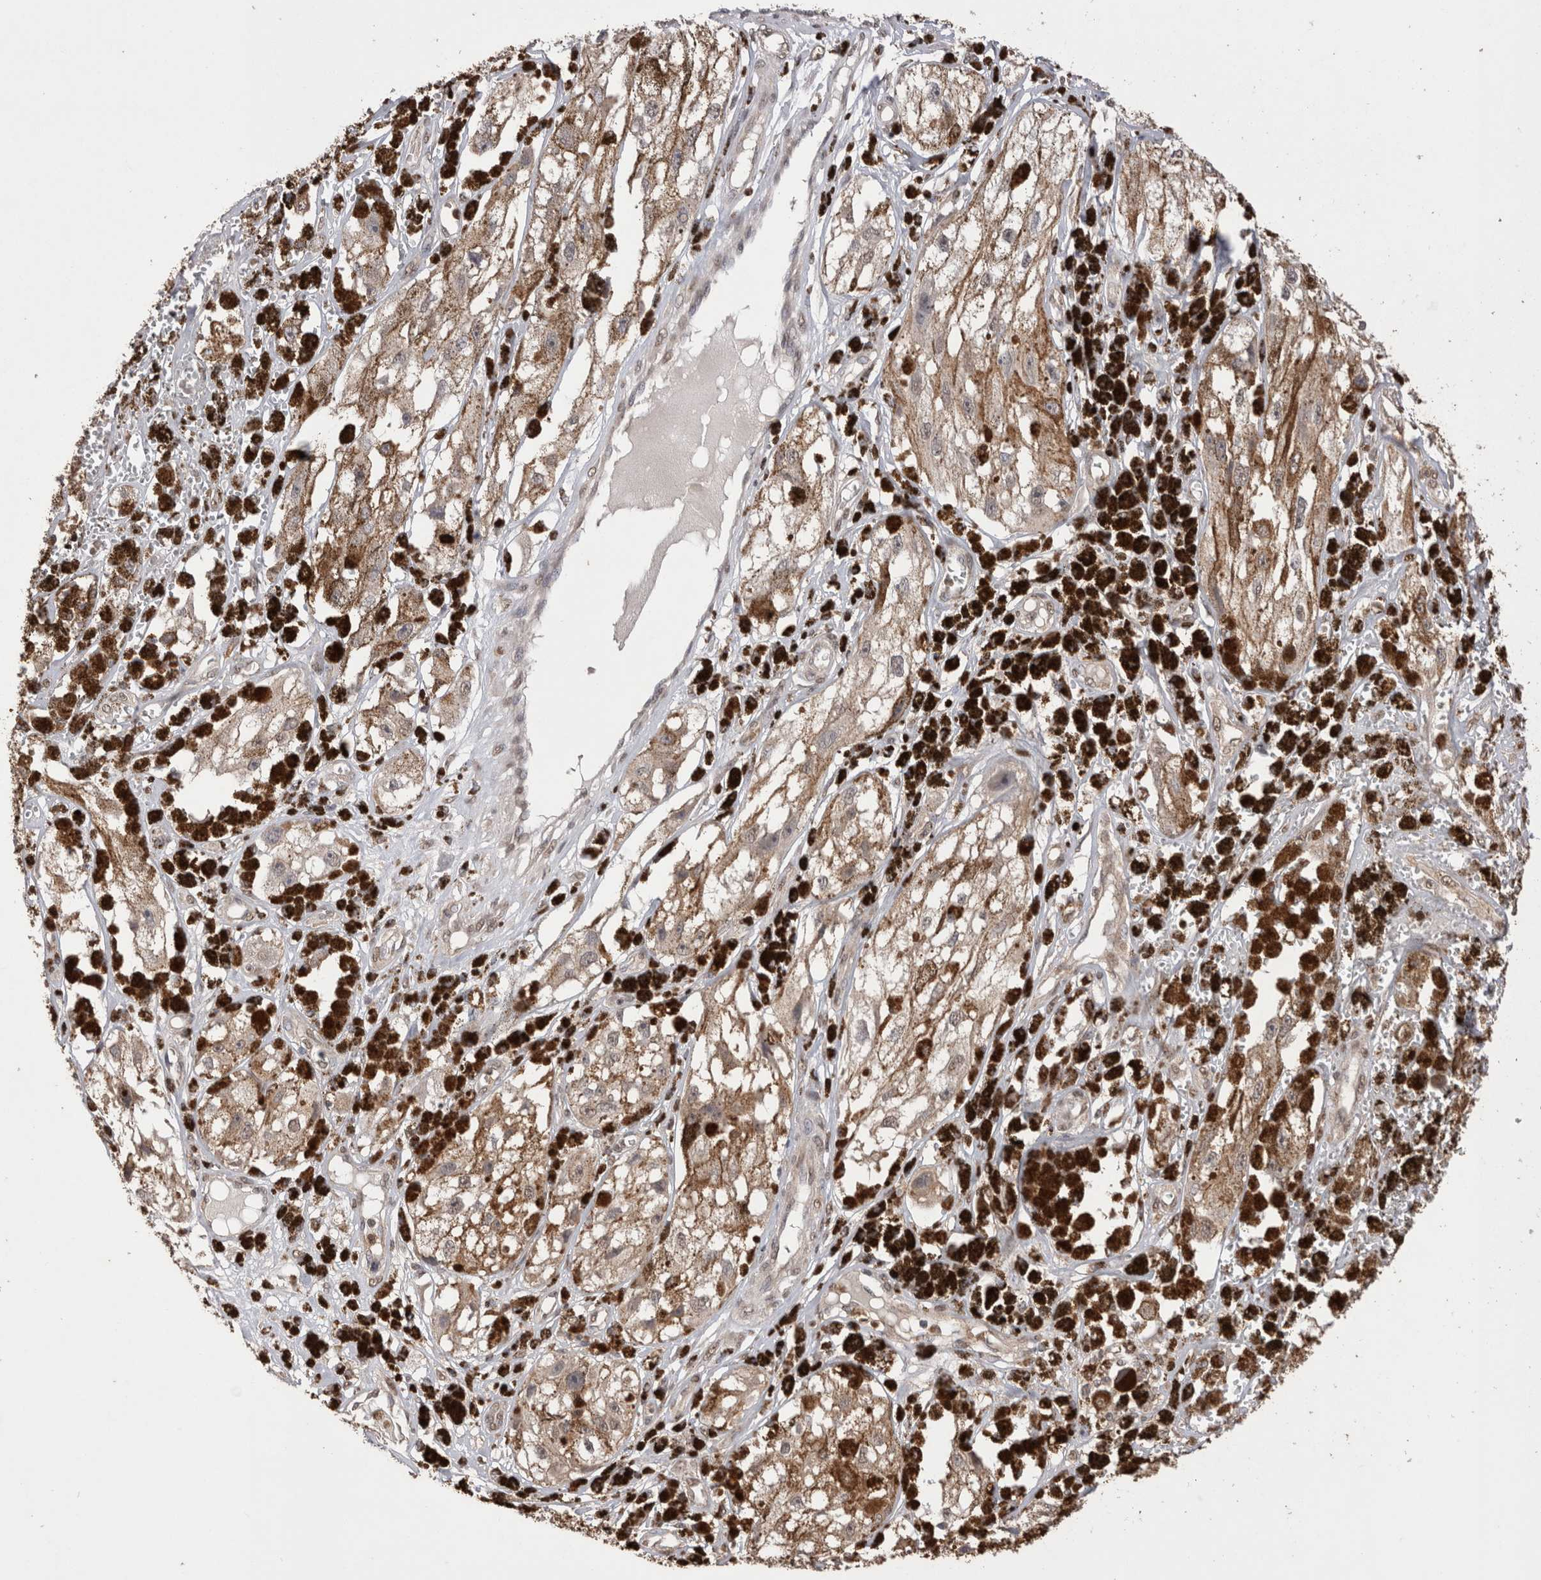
{"staining": {"intensity": "negative", "quantity": "none", "location": "none"}, "tissue": "melanoma", "cell_type": "Tumor cells", "image_type": "cancer", "snomed": [{"axis": "morphology", "description": "Malignant melanoma, NOS"}, {"axis": "topography", "description": "Skin"}], "caption": "DAB (3,3'-diaminobenzidine) immunohistochemical staining of human melanoma reveals no significant expression in tumor cells.", "gene": "GRK5", "patient": {"sex": "male", "age": 88}}